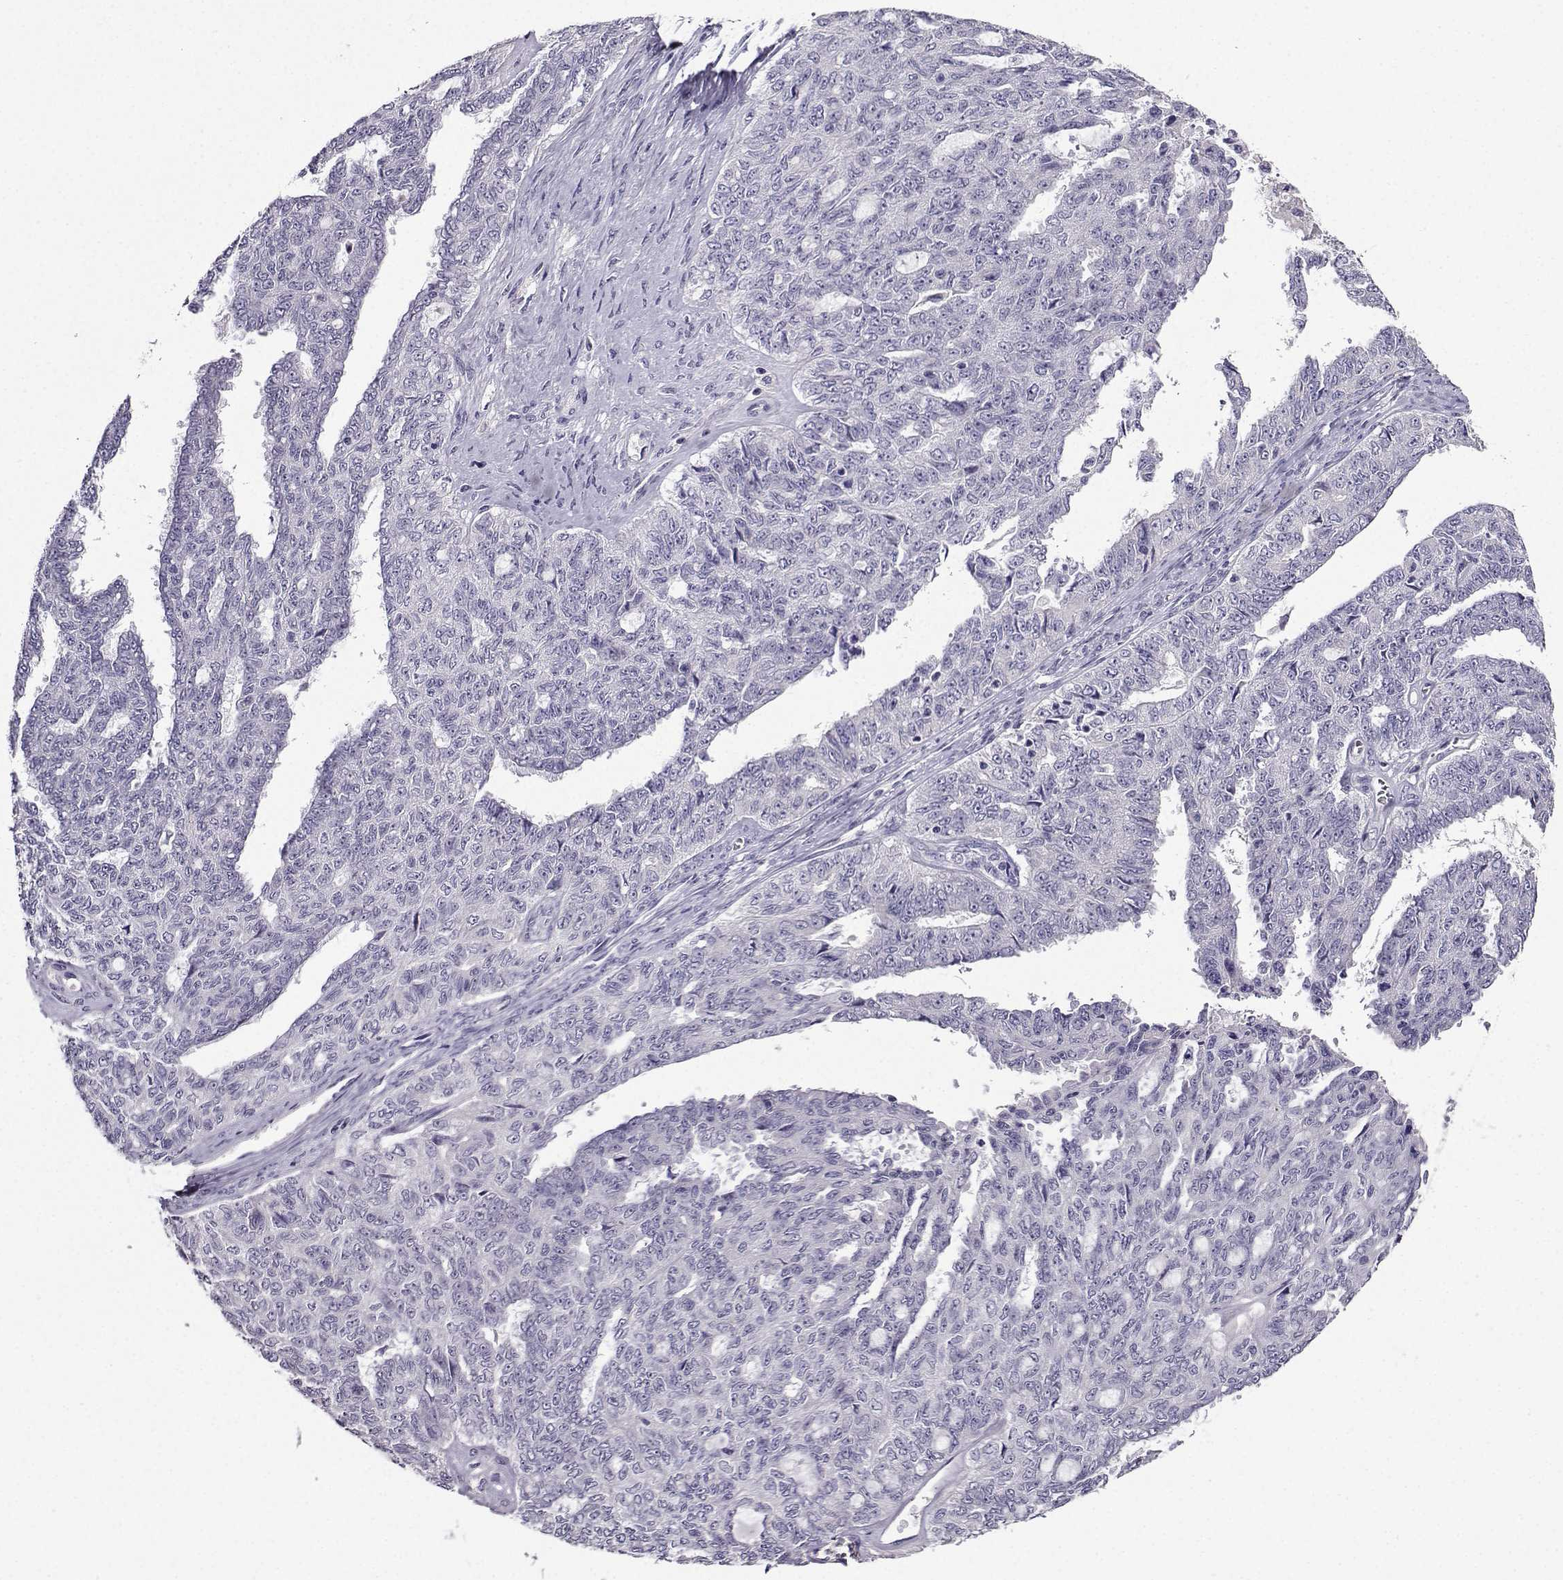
{"staining": {"intensity": "negative", "quantity": "none", "location": "none"}, "tissue": "ovarian cancer", "cell_type": "Tumor cells", "image_type": "cancer", "snomed": [{"axis": "morphology", "description": "Cystadenocarcinoma, serous, NOS"}, {"axis": "topography", "description": "Ovary"}], "caption": "Image shows no significant protein staining in tumor cells of ovarian cancer.", "gene": "CRYBB1", "patient": {"sex": "female", "age": 71}}